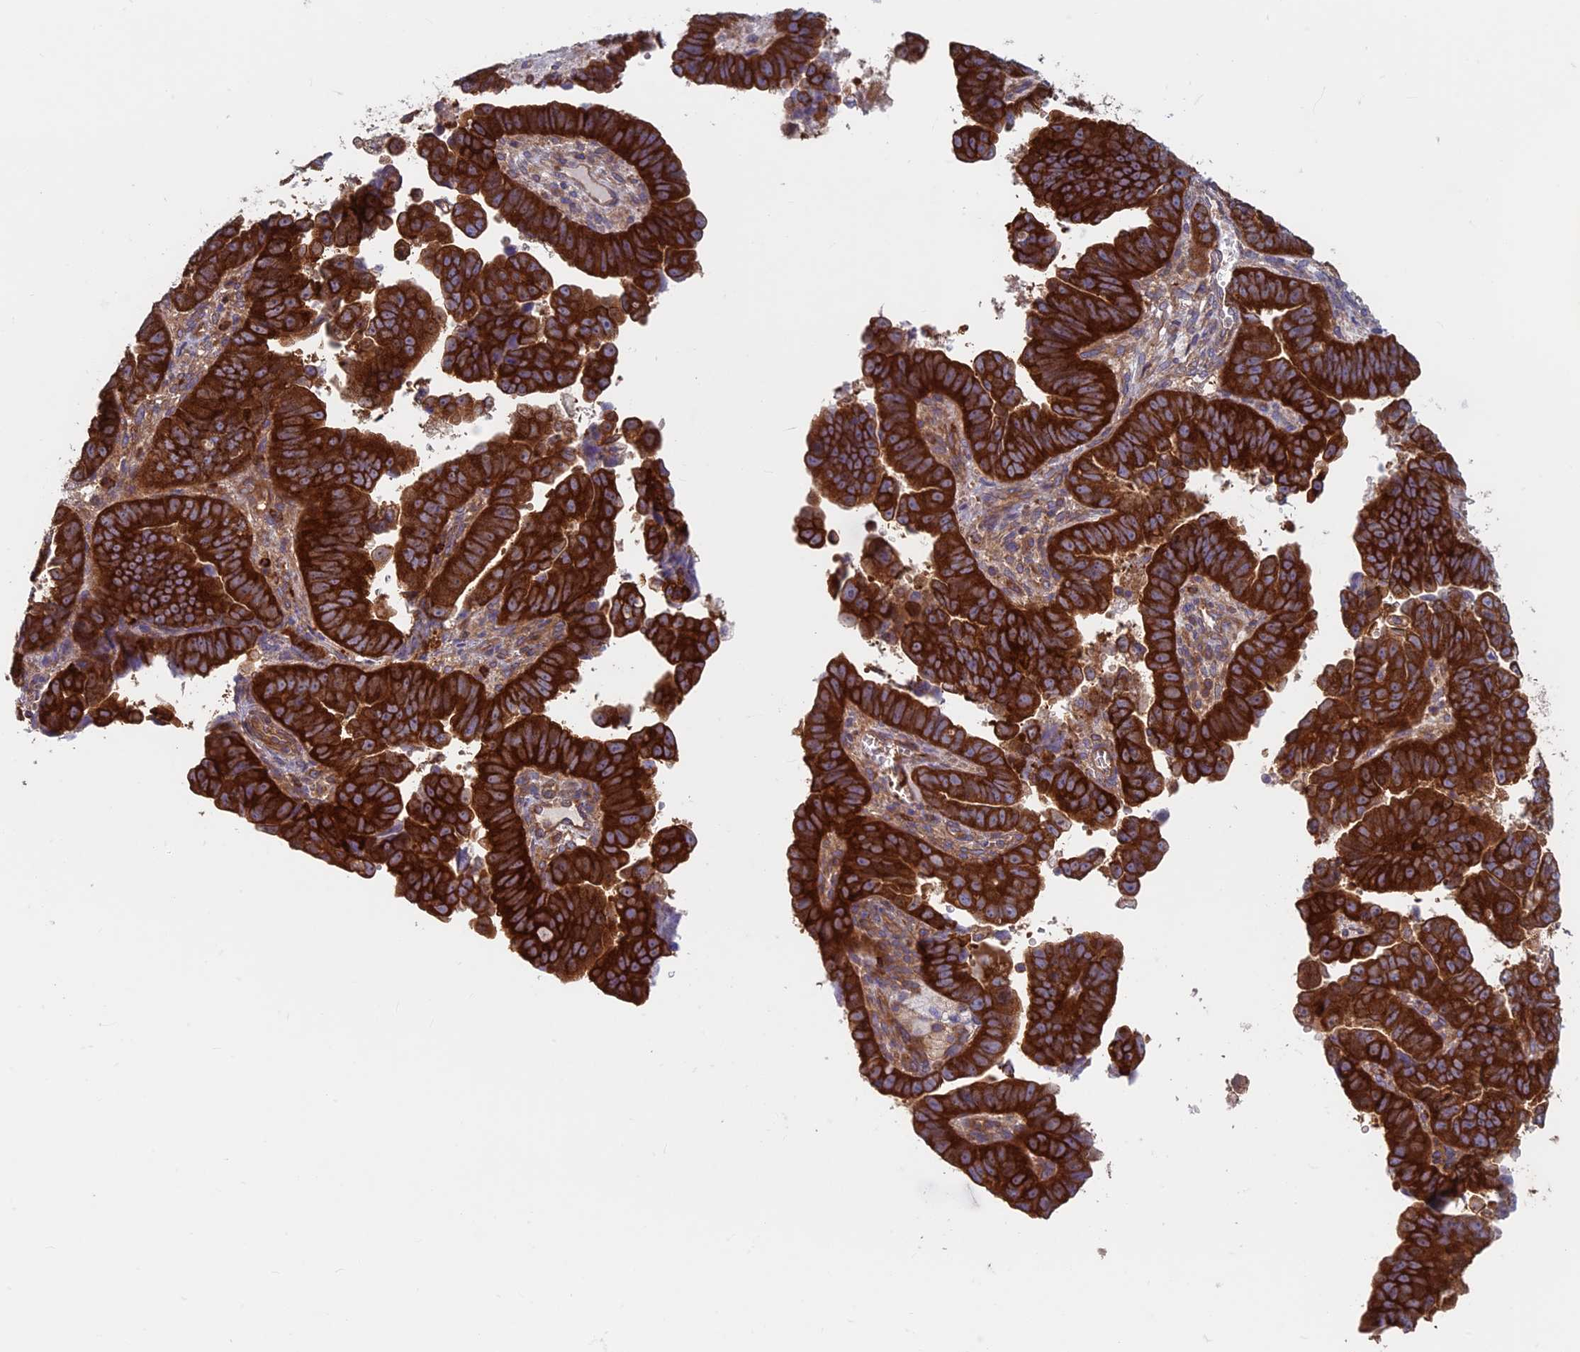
{"staining": {"intensity": "strong", "quantity": ">75%", "location": "cytoplasmic/membranous"}, "tissue": "endometrial cancer", "cell_type": "Tumor cells", "image_type": "cancer", "snomed": [{"axis": "morphology", "description": "Adenocarcinoma, NOS"}, {"axis": "topography", "description": "Endometrium"}], "caption": "Protein staining by IHC exhibits strong cytoplasmic/membranous expression in about >75% of tumor cells in endometrial cancer (adenocarcinoma).", "gene": "DNM1L", "patient": {"sex": "female", "age": 75}}